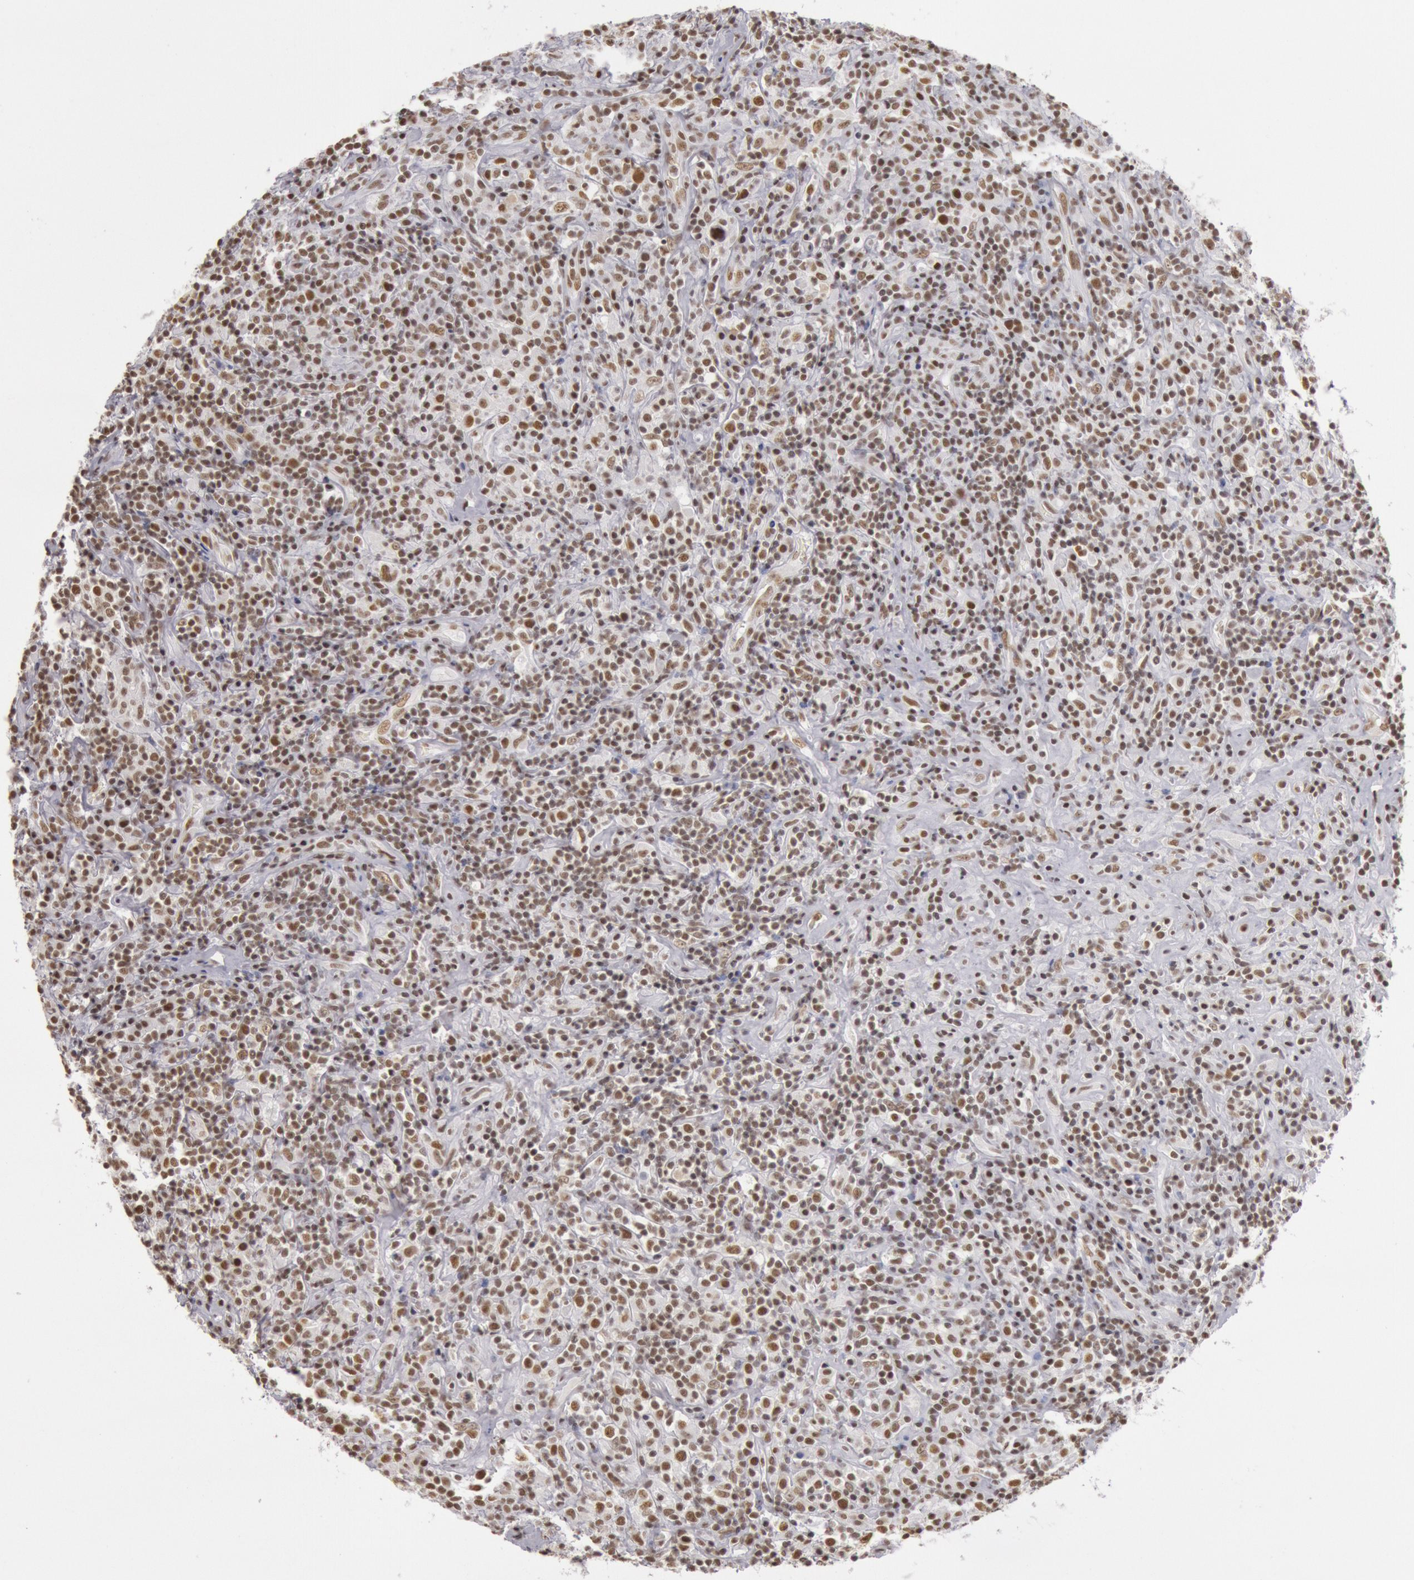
{"staining": {"intensity": "moderate", "quantity": "25%-75%", "location": "nuclear"}, "tissue": "lymphoma", "cell_type": "Tumor cells", "image_type": "cancer", "snomed": [{"axis": "morphology", "description": "Hodgkin's disease, NOS"}, {"axis": "topography", "description": "Lymph node"}], "caption": "IHC histopathology image of lymphoma stained for a protein (brown), which demonstrates medium levels of moderate nuclear staining in approximately 25%-75% of tumor cells.", "gene": "ESS2", "patient": {"sex": "male", "age": 46}}